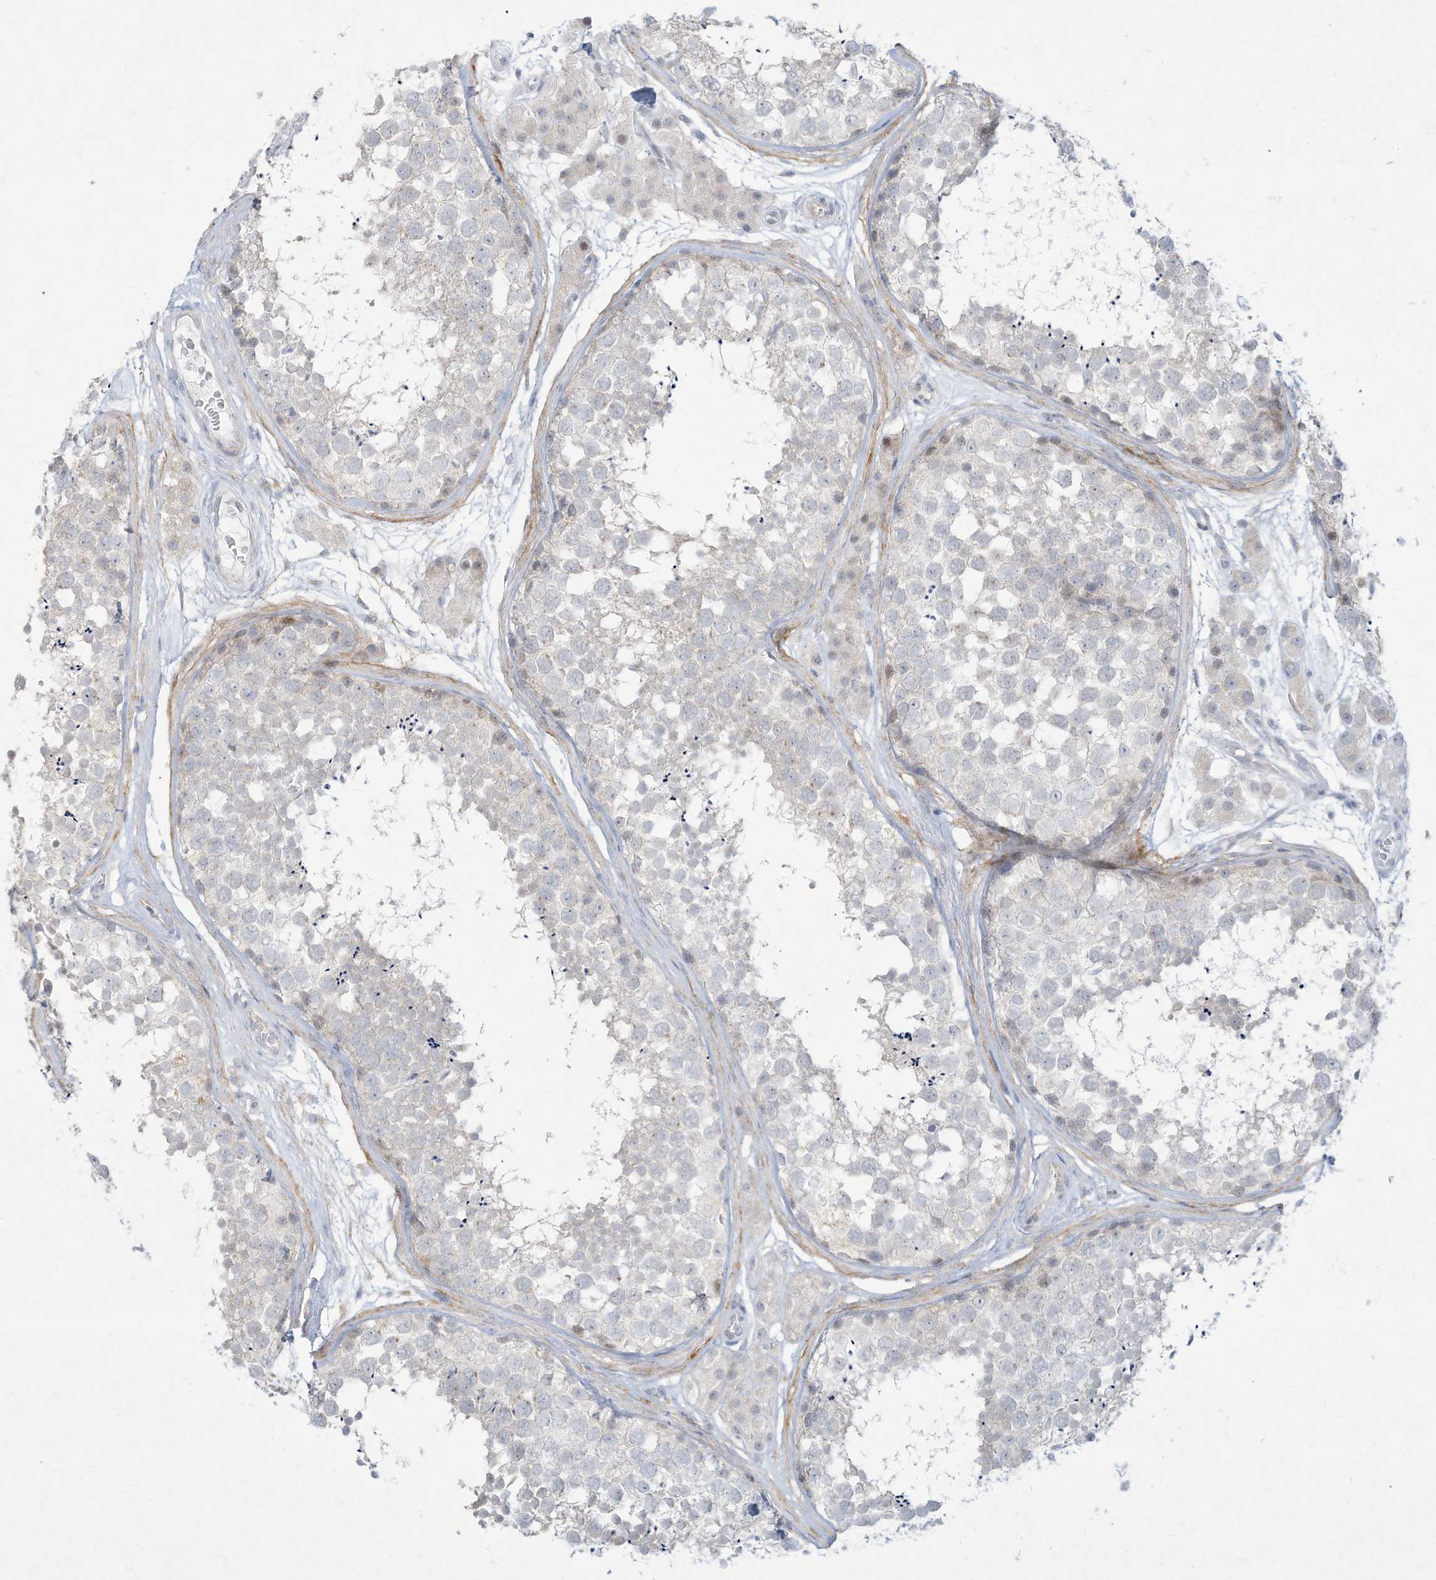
{"staining": {"intensity": "negative", "quantity": "none", "location": "none"}, "tissue": "testis", "cell_type": "Cells in seminiferous ducts", "image_type": "normal", "snomed": [{"axis": "morphology", "description": "Normal tissue, NOS"}, {"axis": "topography", "description": "Testis"}], "caption": "Cells in seminiferous ducts show no significant positivity in benign testis. Nuclei are stained in blue.", "gene": "PAX6", "patient": {"sex": "male", "age": 56}}